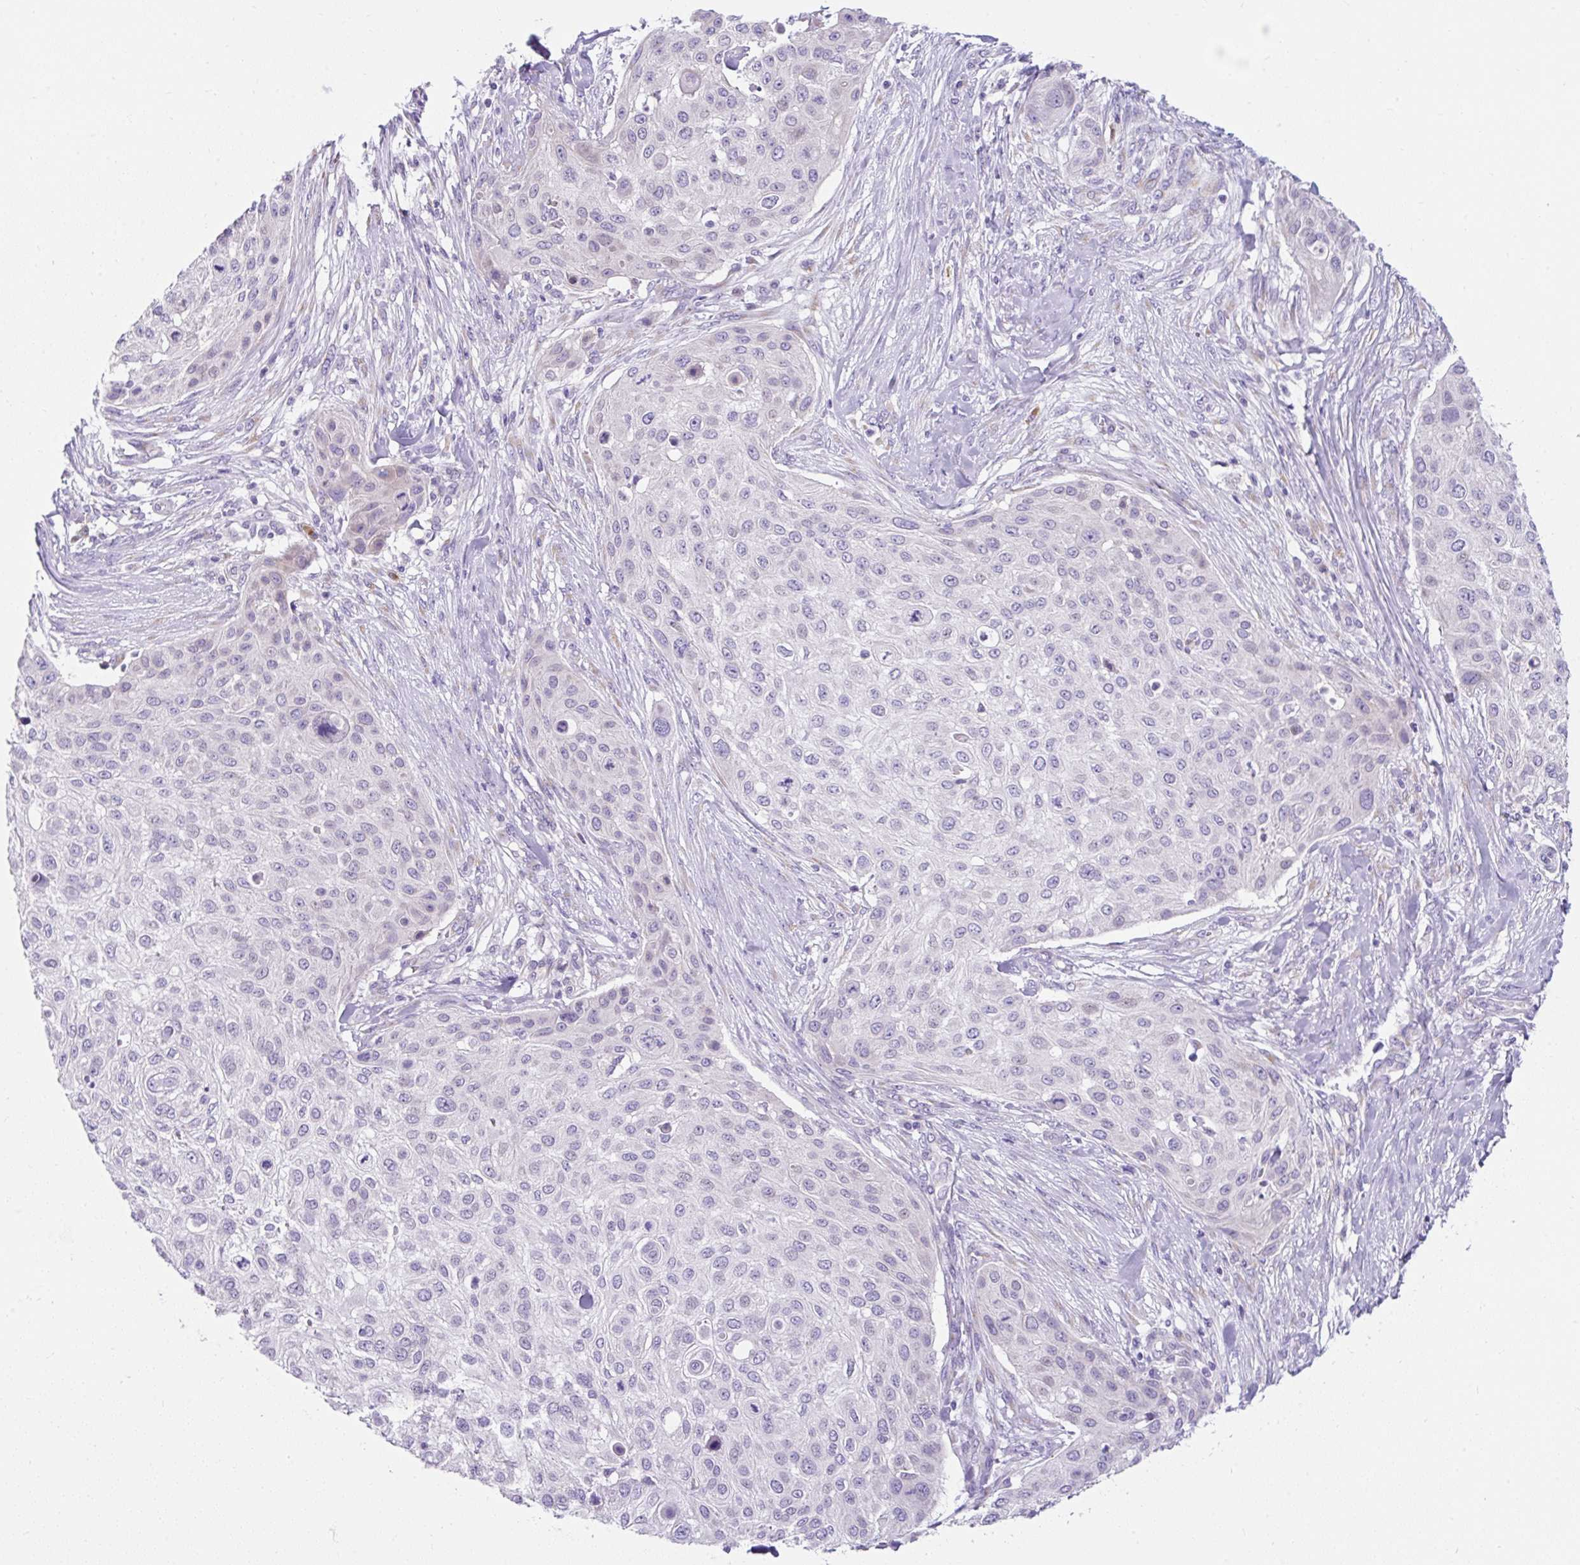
{"staining": {"intensity": "negative", "quantity": "none", "location": "none"}, "tissue": "skin cancer", "cell_type": "Tumor cells", "image_type": "cancer", "snomed": [{"axis": "morphology", "description": "Squamous cell carcinoma, NOS"}, {"axis": "topography", "description": "Skin"}], "caption": "A histopathology image of human skin cancer (squamous cell carcinoma) is negative for staining in tumor cells.", "gene": "GOLGA8A", "patient": {"sex": "female", "age": 87}}